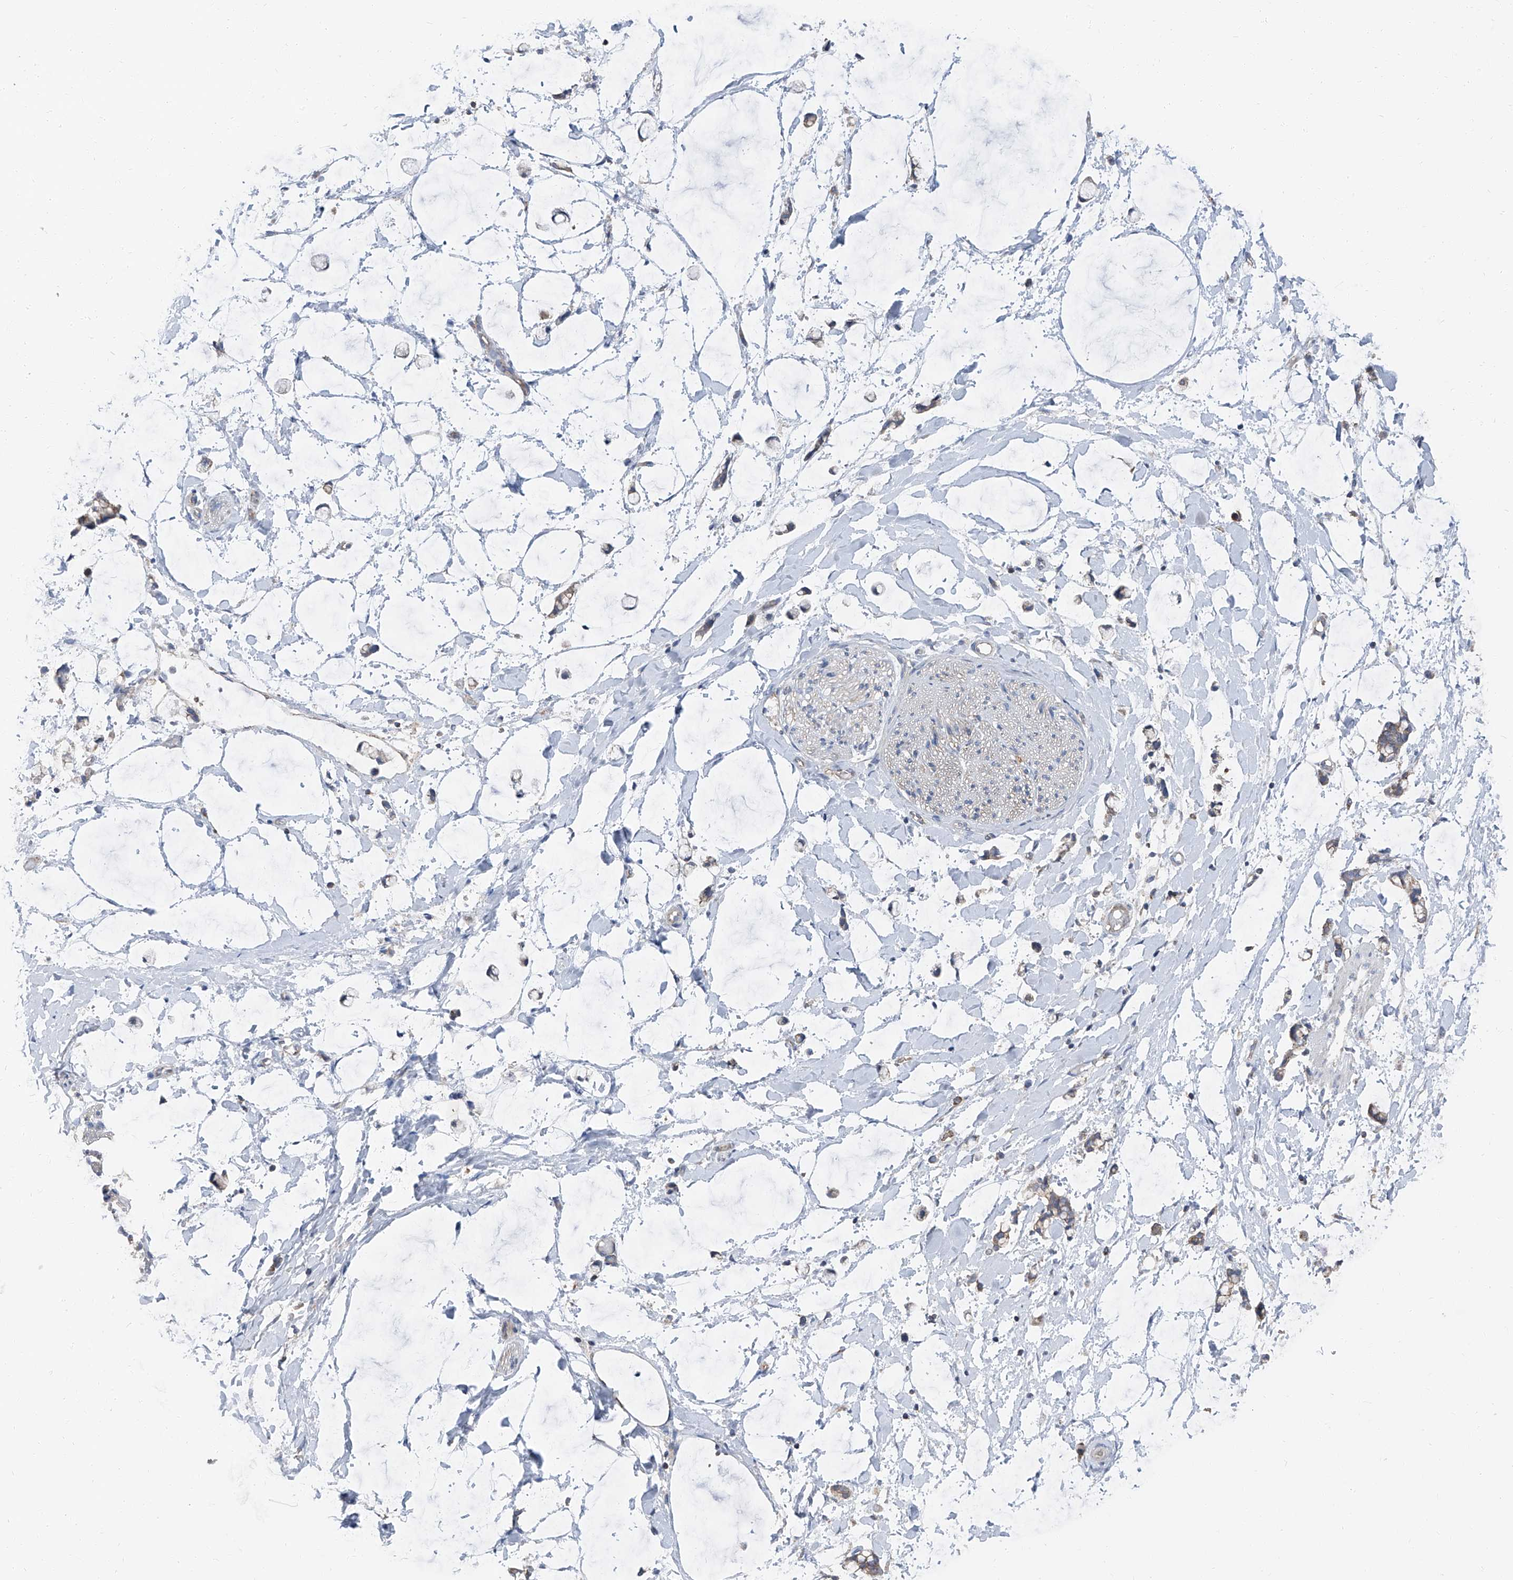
{"staining": {"intensity": "negative", "quantity": "none", "location": "none"}, "tissue": "adipose tissue", "cell_type": "Adipocytes", "image_type": "normal", "snomed": [{"axis": "morphology", "description": "Normal tissue, NOS"}, {"axis": "morphology", "description": "Adenocarcinoma, NOS"}, {"axis": "topography", "description": "Colon"}, {"axis": "topography", "description": "Peripheral nerve tissue"}], "caption": "Histopathology image shows no protein positivity in adipocytes of benign adipose tissue. (DAB immunohistochemistry with hematoxylin counter stain).", "gene": "GPR142", "patient": {"sex": "male", "age": 14}}